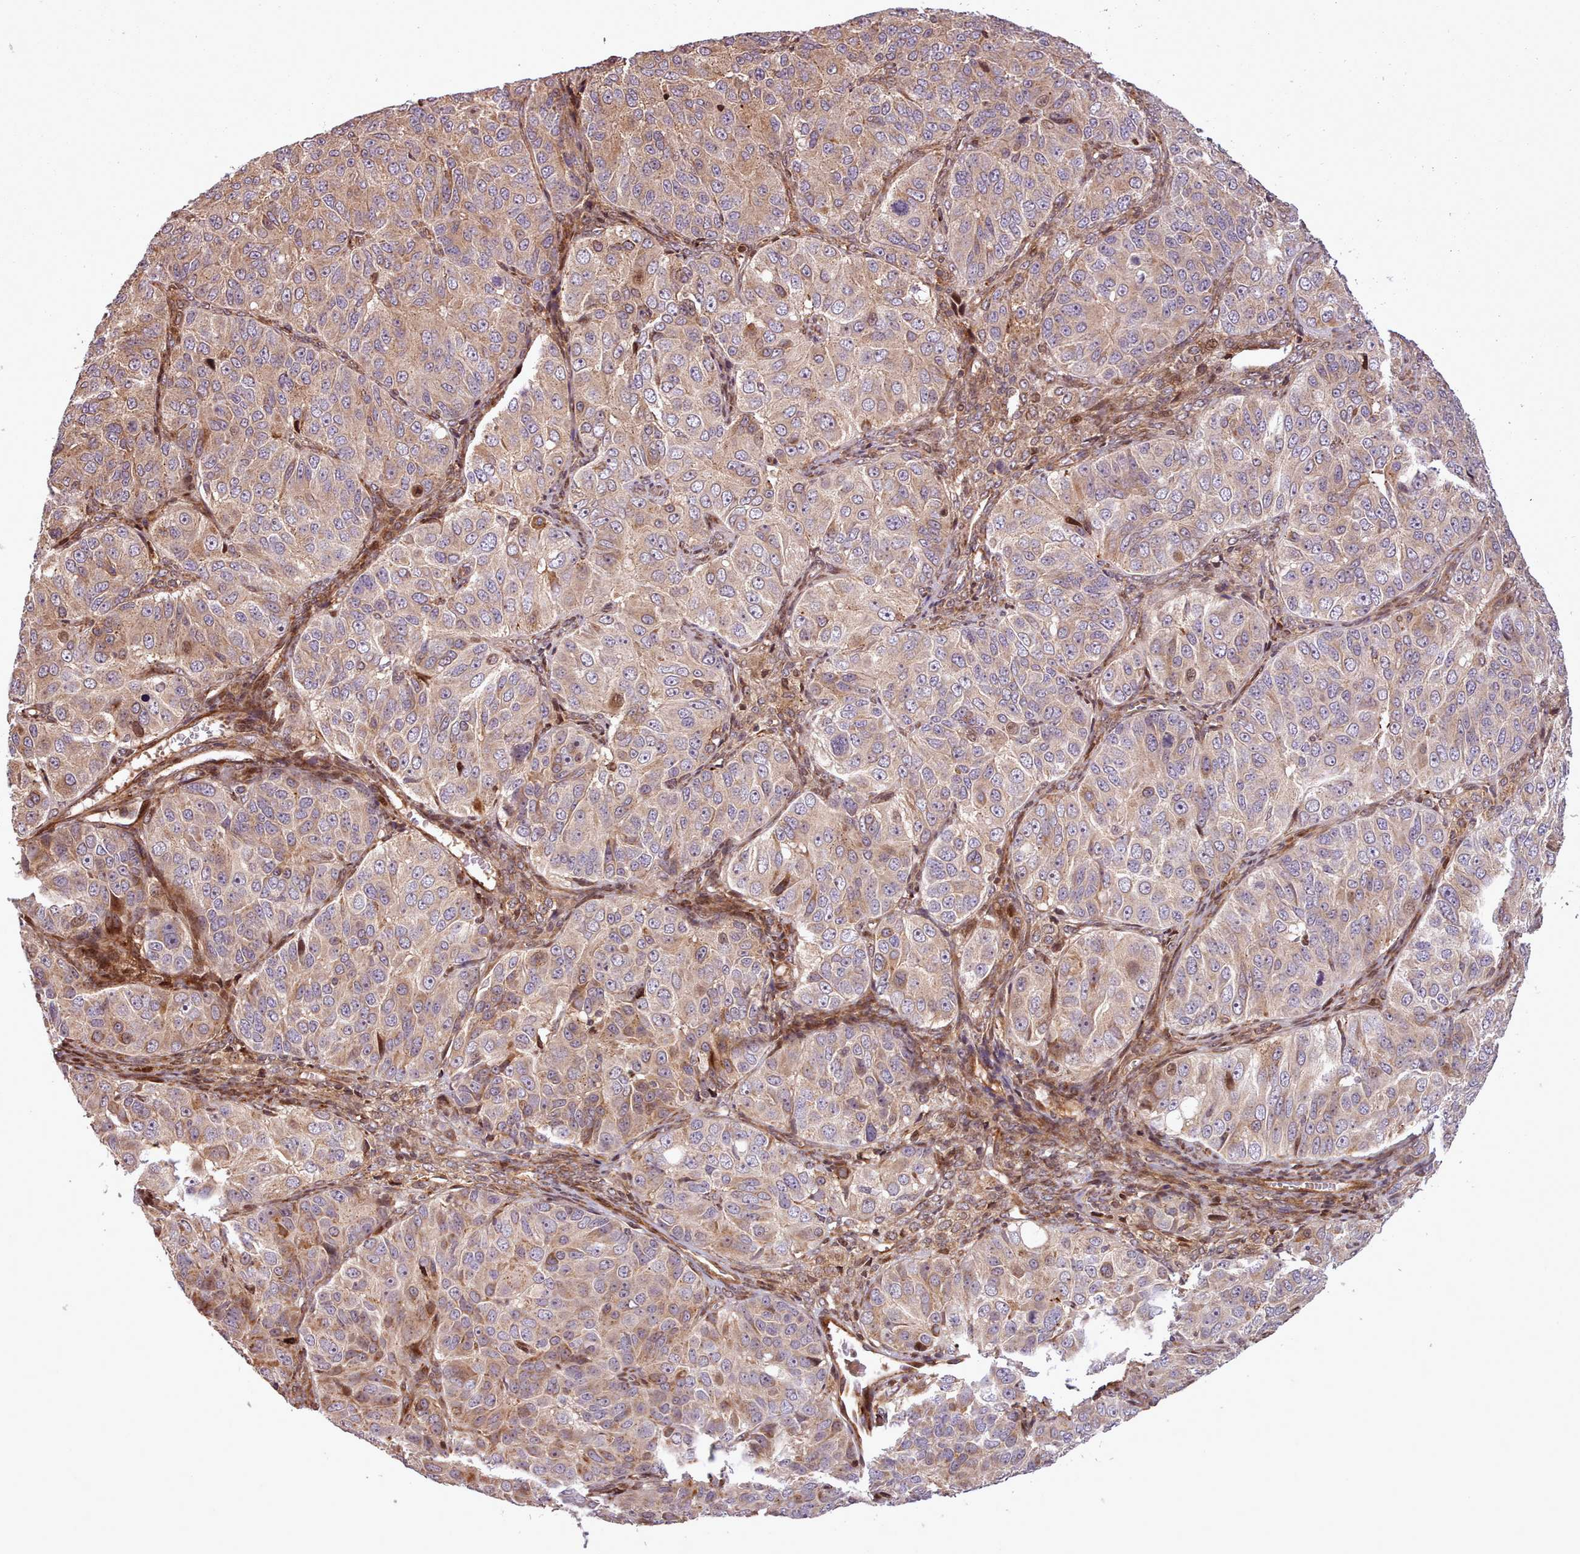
{"staining": {"intensity": "weak", "quantity": ">75%", "location": "cytoplasmic/membranous"}, "tissue": "ovarian cancer", "cell_type": "Tumor cells", "image_type": "cancer", "snomed": [{"axis": "morphology", "description": "Carcinoma, endometroid"}, {"axis": "topography", "description": "Ovary"}], "caption": "Ovarian endometroid carcinoma was stained to show a protein in brown. There is low levels of weak cytoplasmic/membranous expression in about >75% of tumor cells. (DAB (3,3'-diaminobenzidine) IHC with brightfield microscopy, high magnification).", "gene": "NLRP7", "patient": {"sex": "female", "age": 51}}